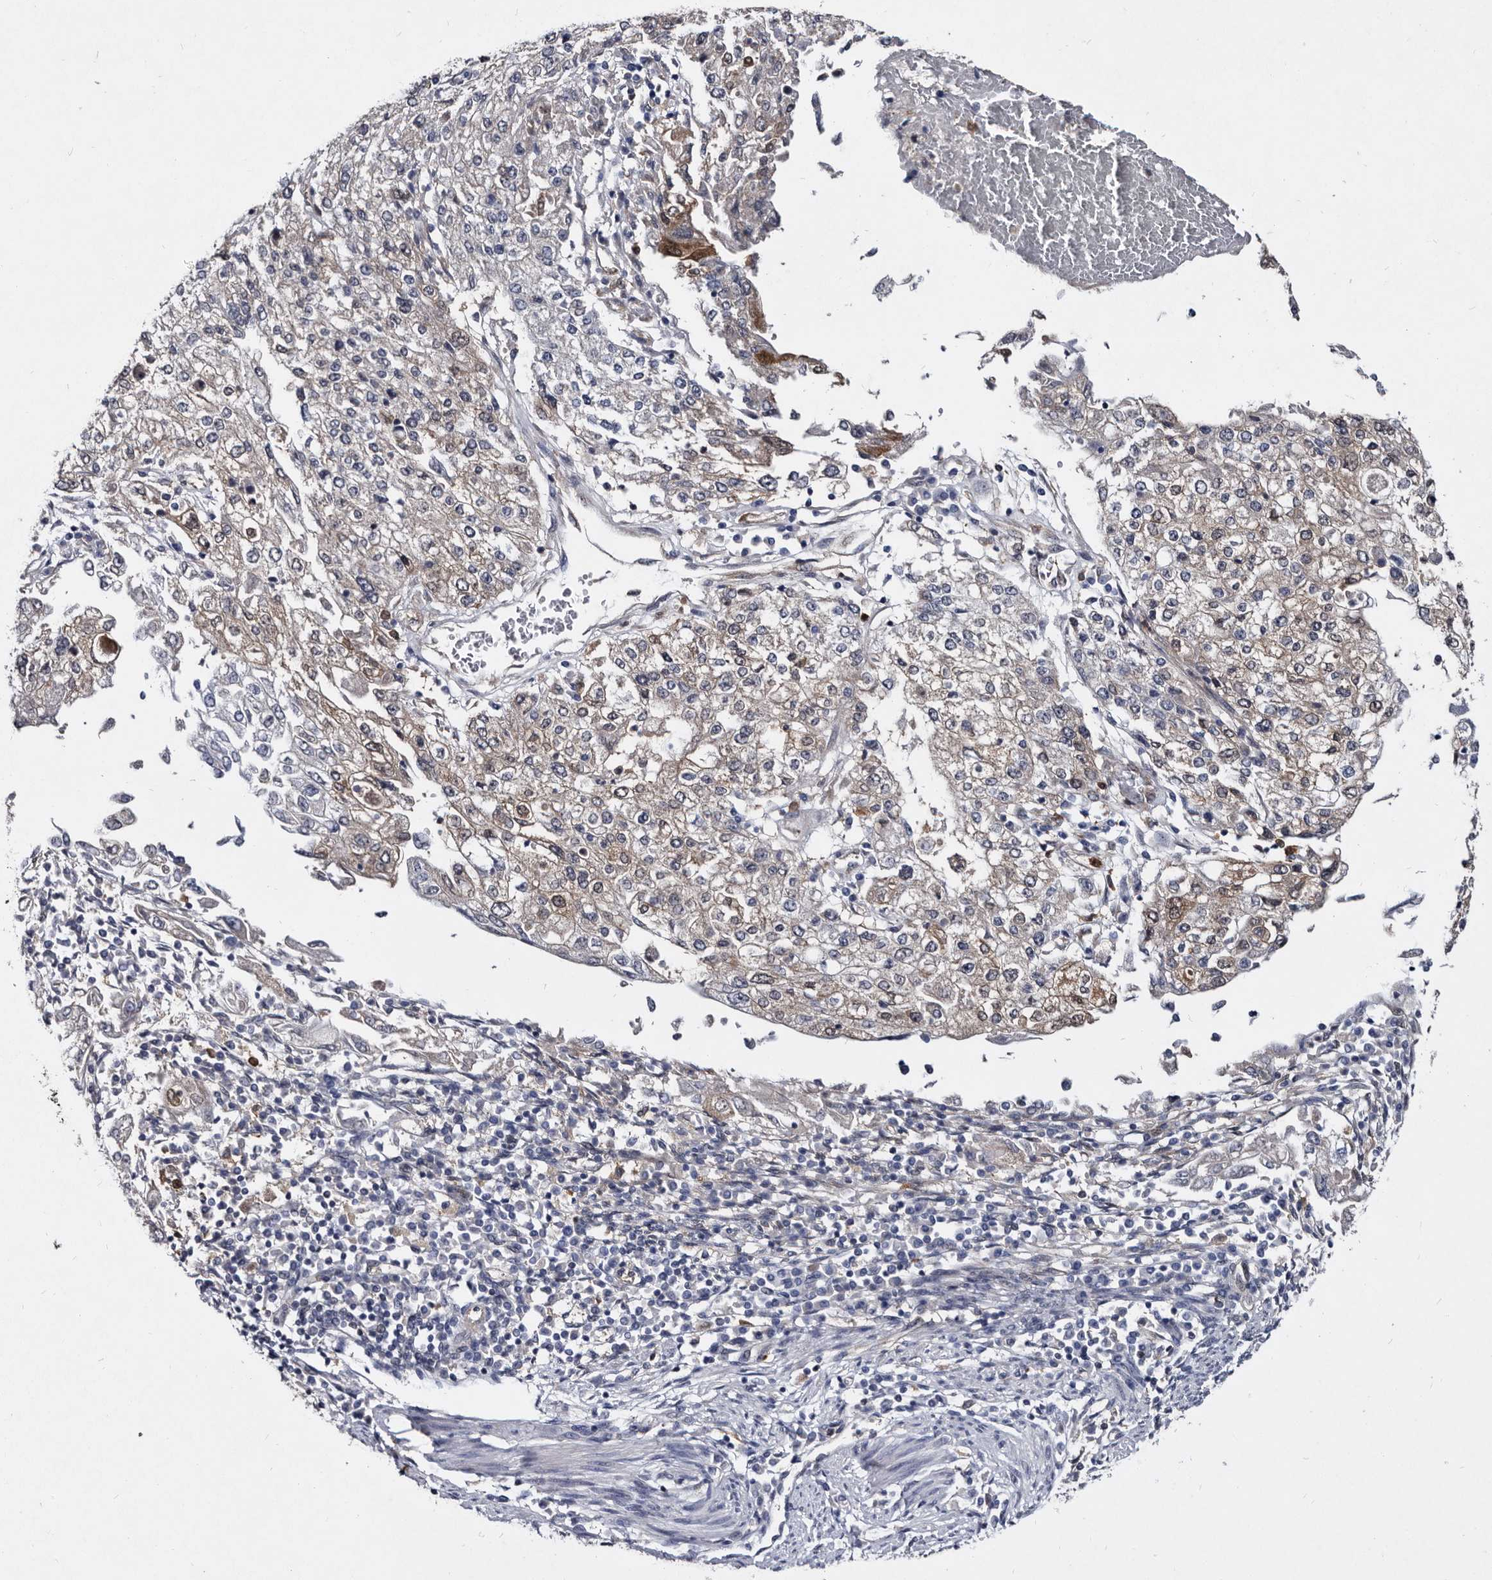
{"staining": {"intensity": "weak", "quantity": "<25%", "location": "cytoplasmic/membranous,nuclear"}, "tissue": "endometrial cancer", "cell_type": "Tumor cells", "image_type": "cancer", "snomed": [{"axis": "morphology", "description": "Adenocarcinoma, NOS"}, {"axis": "topography", "description": "Endometrium"}], "caption": "A photomicrograph of human endometrial adenocarcinoma is negative for staining in tumor cells.", "gene": "SERPINB8", "patient": {"sex": "female", "age": 49}}